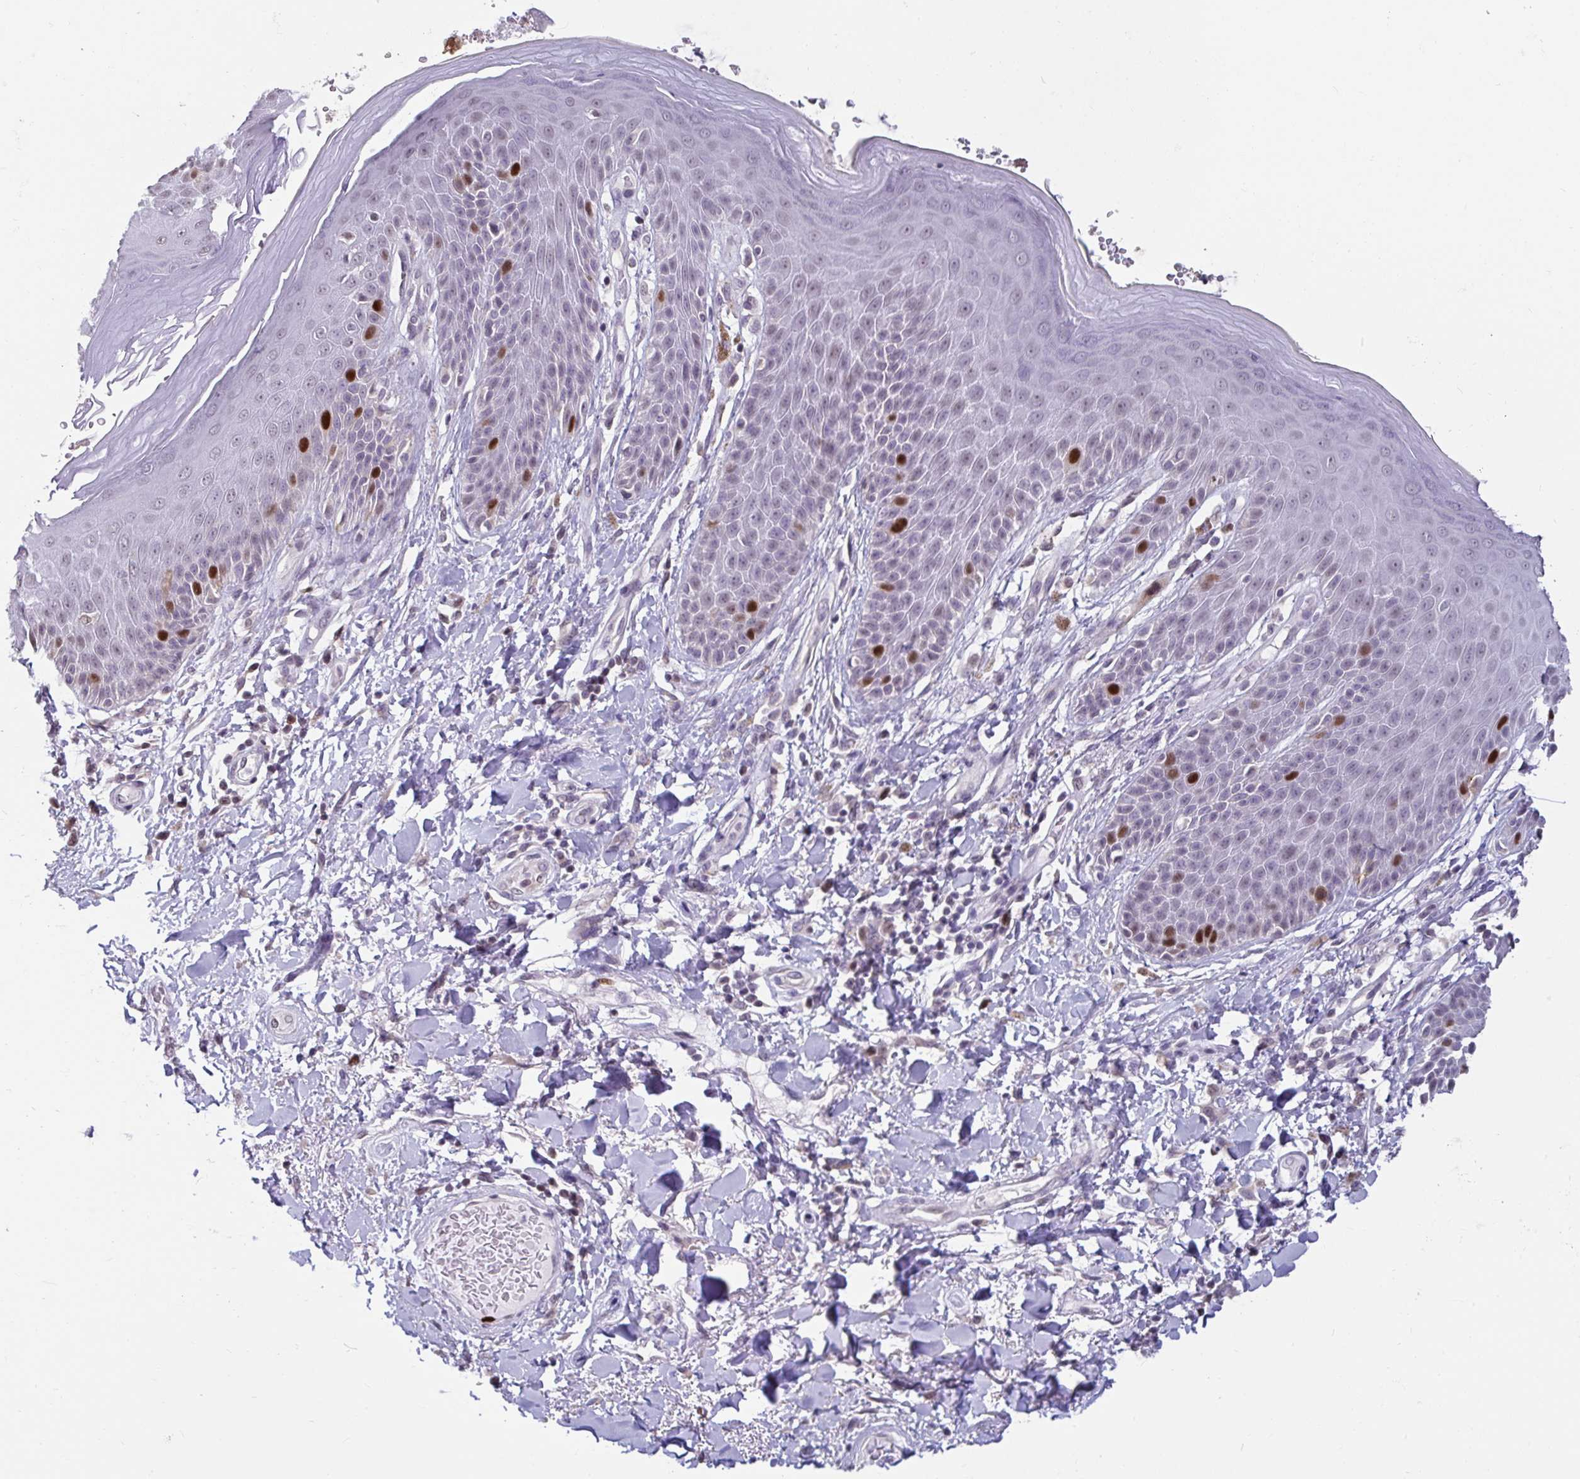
{"staining": {"intensity": "strong", "quantity": "<25%", "location": "nuclear"}, "tissue": "skin", "cell_type": "Epidermal cells", "image_type": "normal", "snomed": [{"axis": "morphology", "description": "Normal tissue, NOS"}, {"axis": "topography", "description": "Anal"}, {"axis": "topography", "description": "Peripheral nerve tissue"}], "caption": "Protein expression analysis of unremarkable human skin reveals strong nuclear expression in approximately <25% of epidermal cells. (Stains: DAB (3,3'-diaminobenzidine) in brown, nuclei in blue, Microscopy: brightfield microscopy at high magnification).", "gene": "ANLN", "patient": {"sex": "male", "age": 51}}